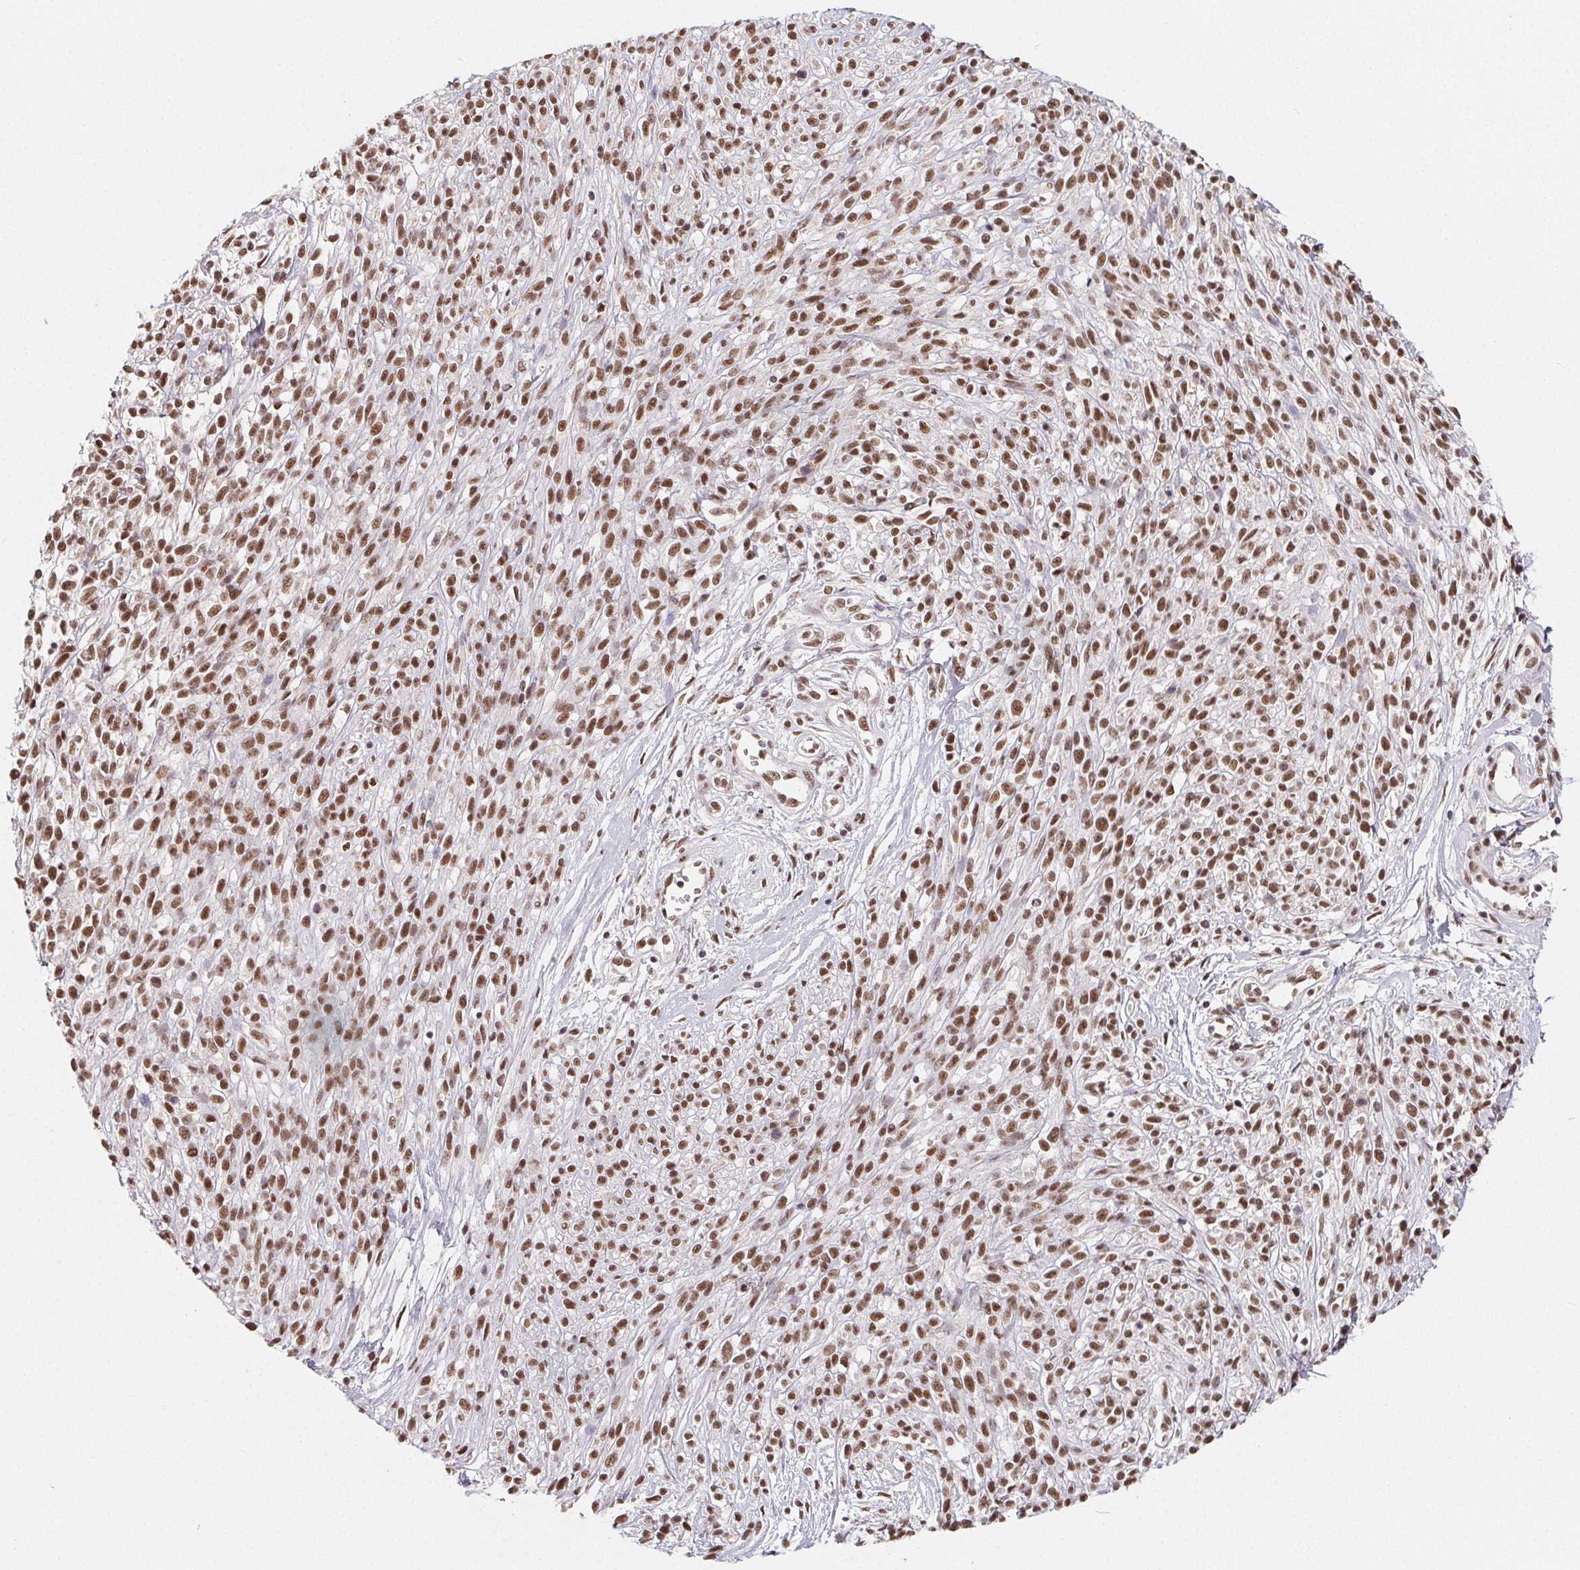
{"staining": {"intensity": "moderate", "quantity": ">75%", "location": "nuclear"}, "tissue": "melanoma", "cell_type": "Tumor cells", "image_type": "cancer", "snomed": [{"axis": "morphology", "description": "Malignant melanoma, NOS"}, {"axis": "topography", "description": "Skin"}, {"axis": "topography", "description": "Skin of trunk"}], "caption": "Immunohistochemical staining of human melanoma reveals medium levels of moderate nuclear protein staining in about >75% of tumor cells. Using DAB (brown) and hematoxylin (blue) stains, captured at high magnification using brightfield microscopy.", "gene": "TCERG1", "patient": {"sex": "male", "age": 74}}